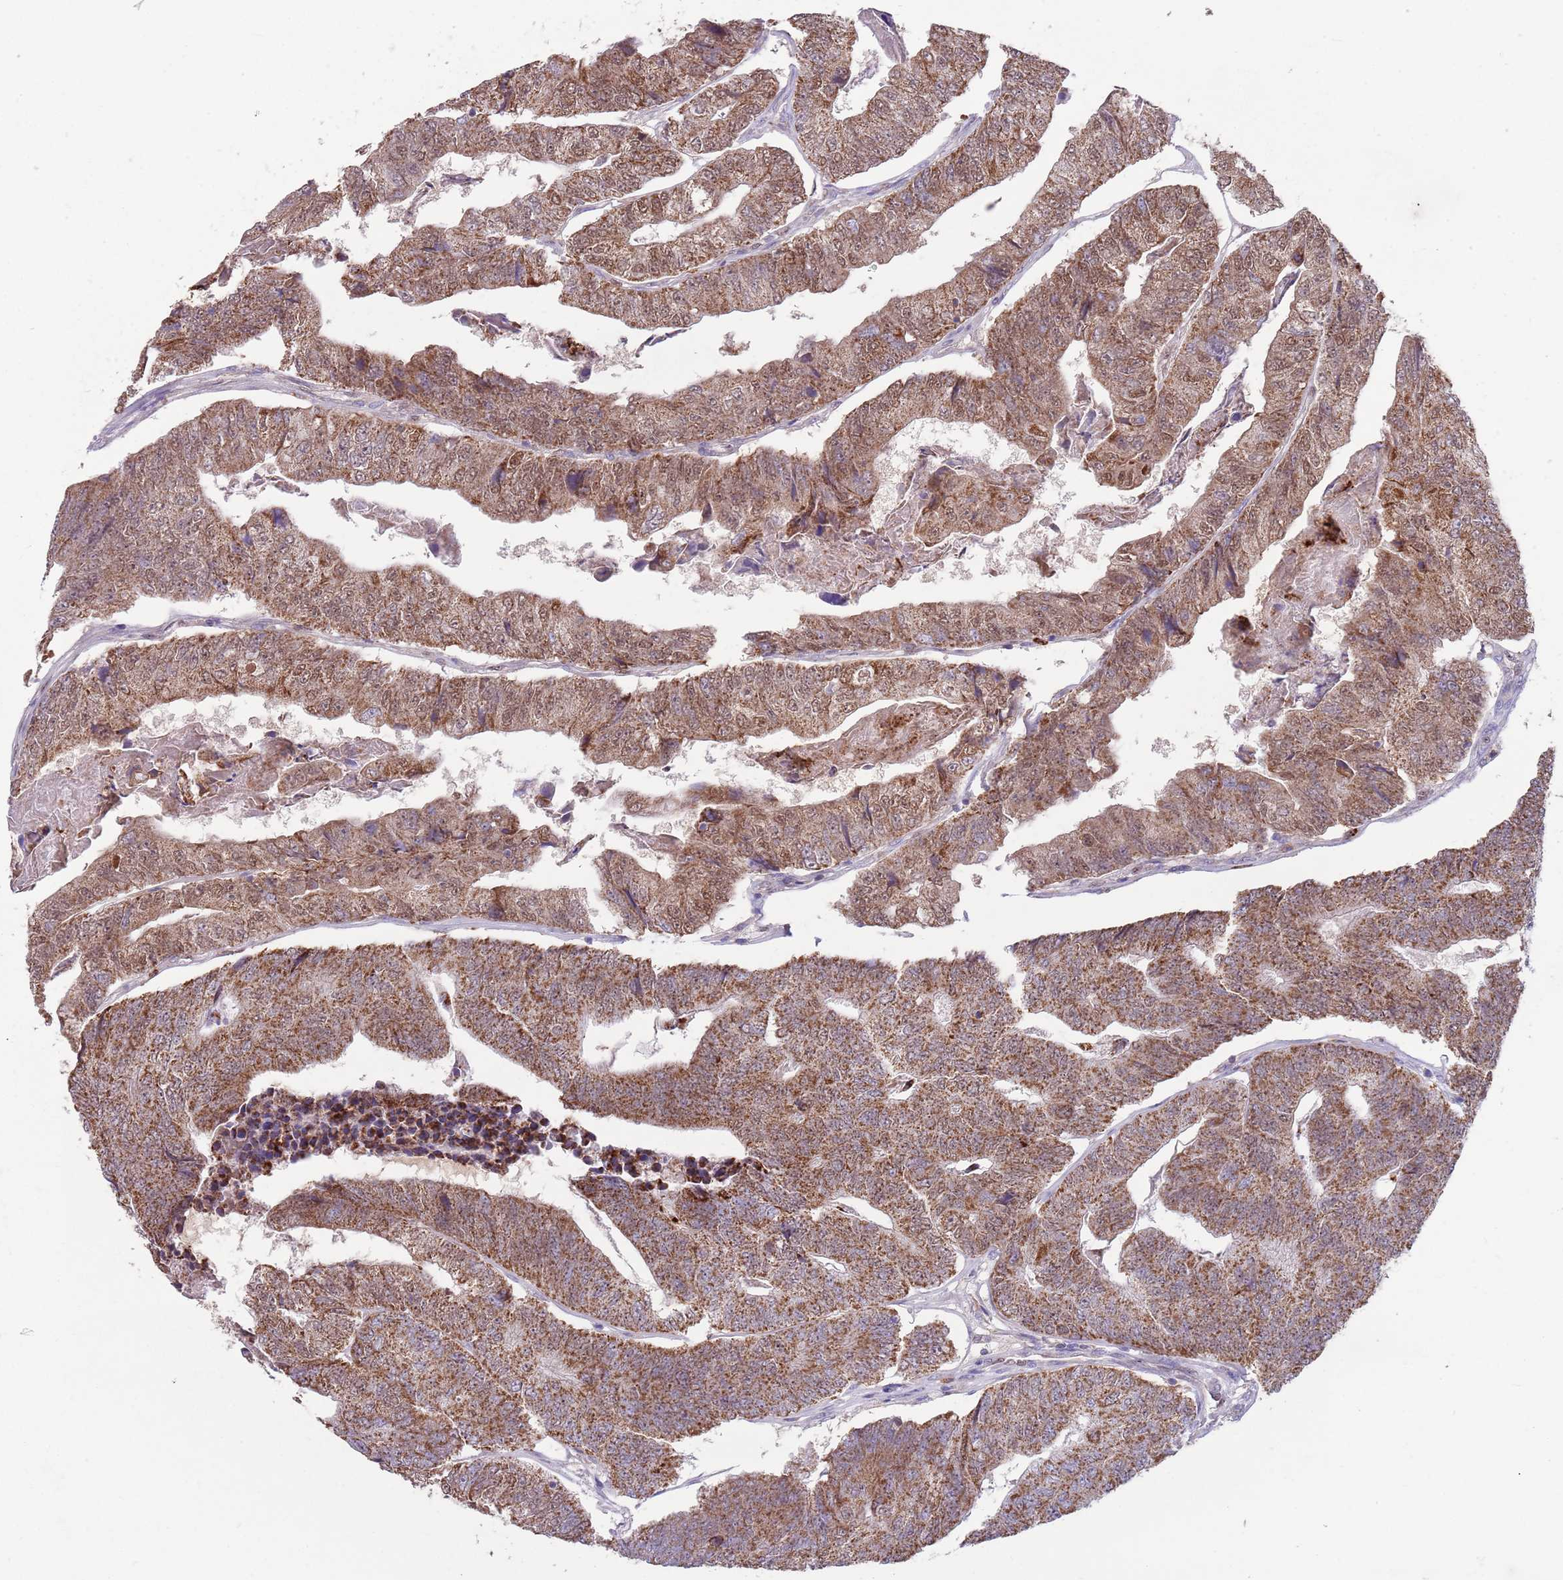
{"staining": {"intensity": "moderate", "quantity": ">75%", "location": "cytoplasmic/membranous,nuclear"}, "tissue": "colorectal cancer", "cell_type": "Tumor cells", "image_type": "cancer", "snomed": [{"axis": "morphology", "description": "Adenocarcinoma, NOS"}, {"axis": "topography", "description": "Colon"}], "caption": "Protein staining displays moderate cytoplasmic/membranous and nuclear positivity in approximately >75% of tumor cells in colorectal adenocarcinoma.", "gene": "DDT", "patient": {"sex": "female", "age": 67}}